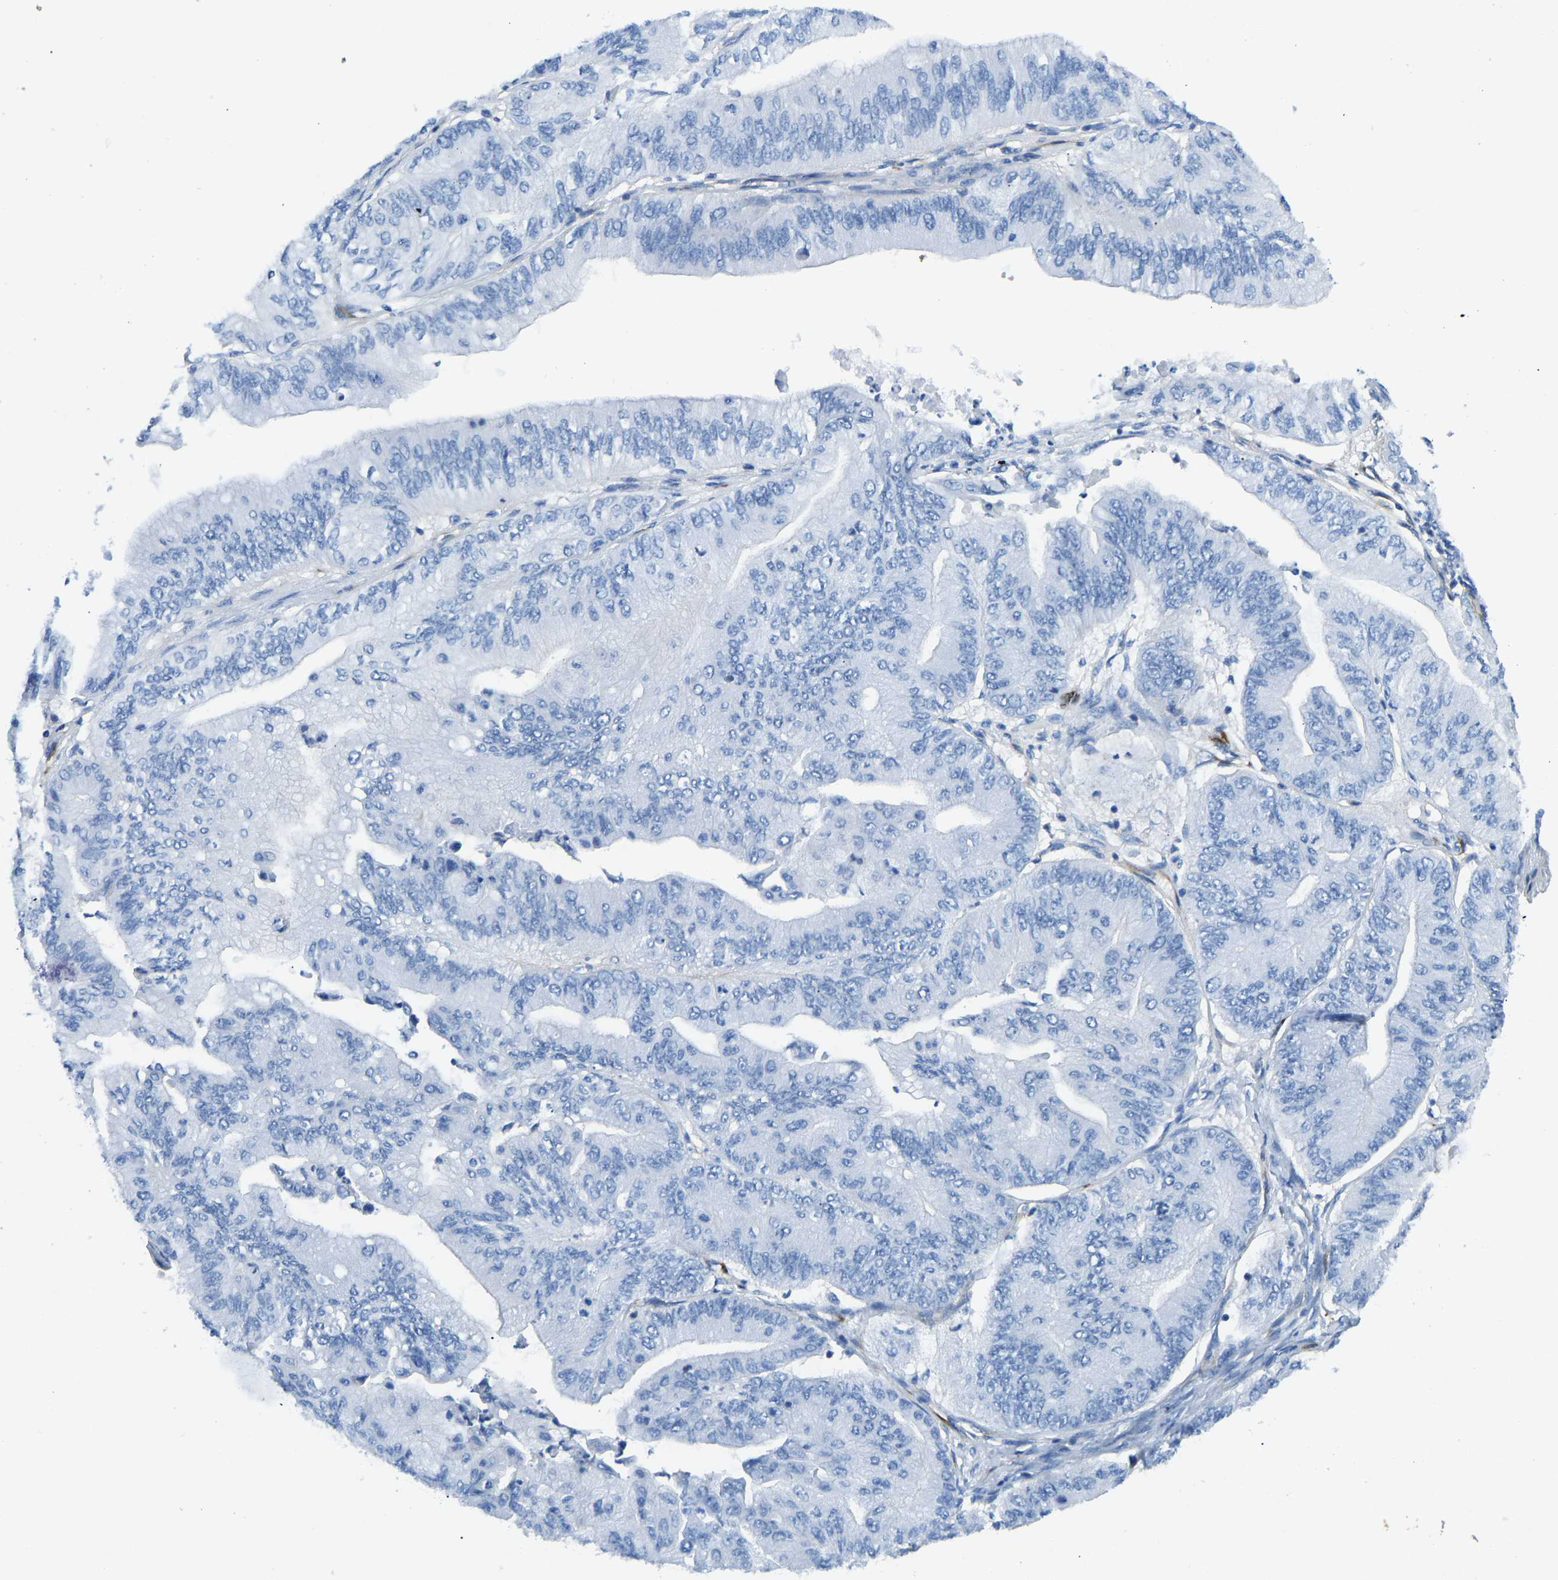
{"staining": {"intensity": "negative", "quantity": "none", "location": "none"}, "tissue": "ovarian cancer", "cell_type": "Tumor cells", "image_type": "cancer", "snomed": [{"axis": "morphology", "description": "Cystadenocarcinoma, mucinous, NOS"}, {"axis": "topography", "description": "Ovary"}], "caption": "Image shows no protein staining in tumor cells of ovarian mucinous cystadenocarcinoma tissue.", "gene": "COL15A1", "patient": {"sex": "female", "age": 61}}